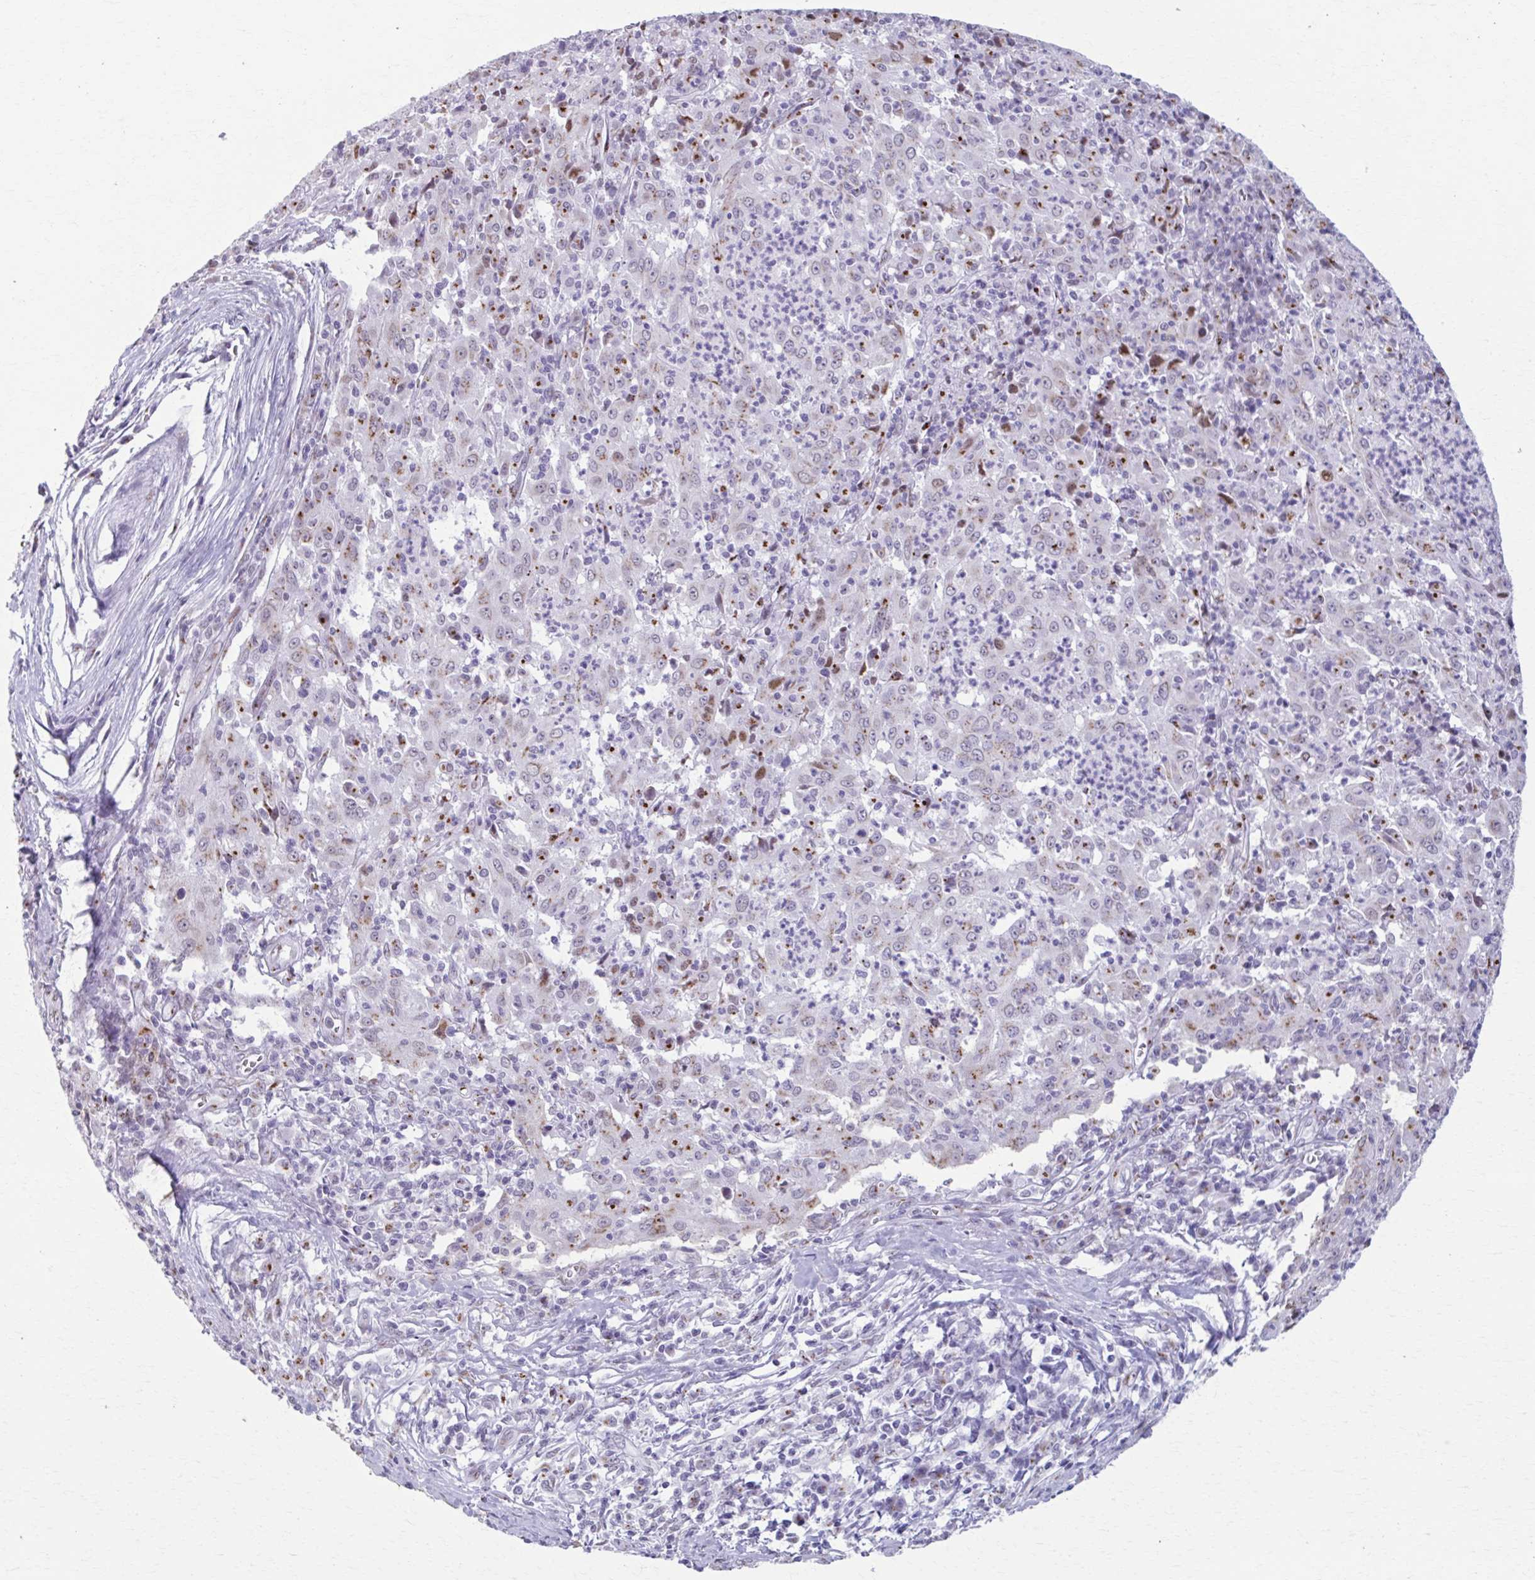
{"staining": {"intensity": "moderate", "quantity": "25%-75%", "location": "cytoplasmic/membranous,nuclear"}, "tissue": "pancreatic cancer", "cell_type": "Tumor cells", "image_type": "cancer", "snomed": [{"axis": "morphology", "description": "Adenocarcinoma, NOS"}, {"axis": "topography", "description": "Pancreas"}], "caption": "Moderate cytoplasmic/membranous and nuclear protein positivity is identified in about 25%-75% of tumor cells in adenocarcinoma (pancreatic).", "gene": "ZNF682", "patient": {"sex": "male", "age": 63}}